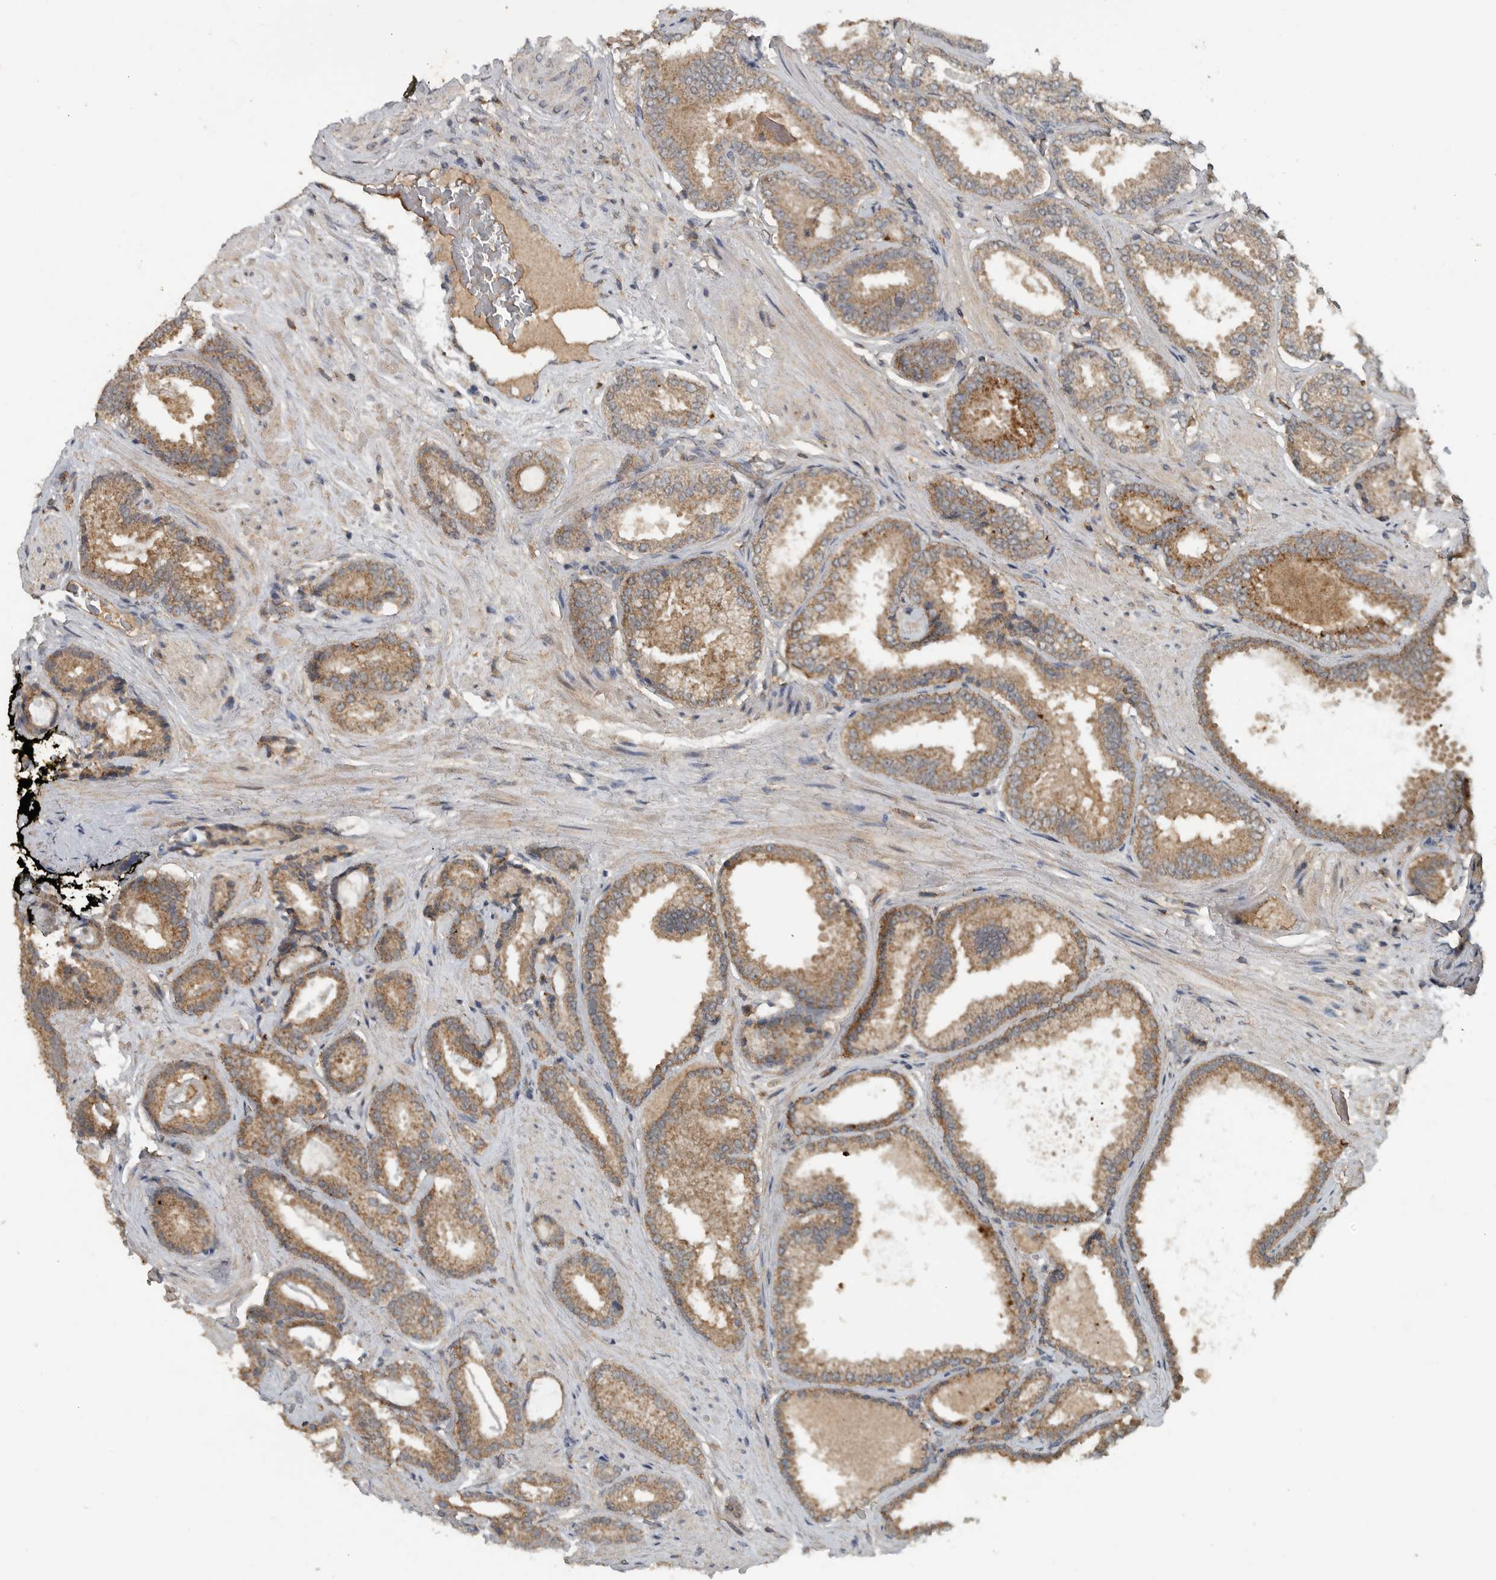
{"staining": {"intensity": "moderate", "quantity": ">75%", "location": "cytoplasmic/membranous"}, "tissue": "prostate cancer", "cell_type": "Tumor cells", "image_type": "cancer", "snomed": [{"axis": "morphology", "description": "Adenocarcinoma, Low grade"}, {"axis": "topography", "description": "Prostate"}], "caption": "The image exhibits a brown stain indicating the presence of a protein in the cytoplasmic/membranous of tumor cells in prostate cancer (adenocarcinoma (low-grade)).", "gene": "IL6ST", "patient": {"sex": "male", "age": 71}}